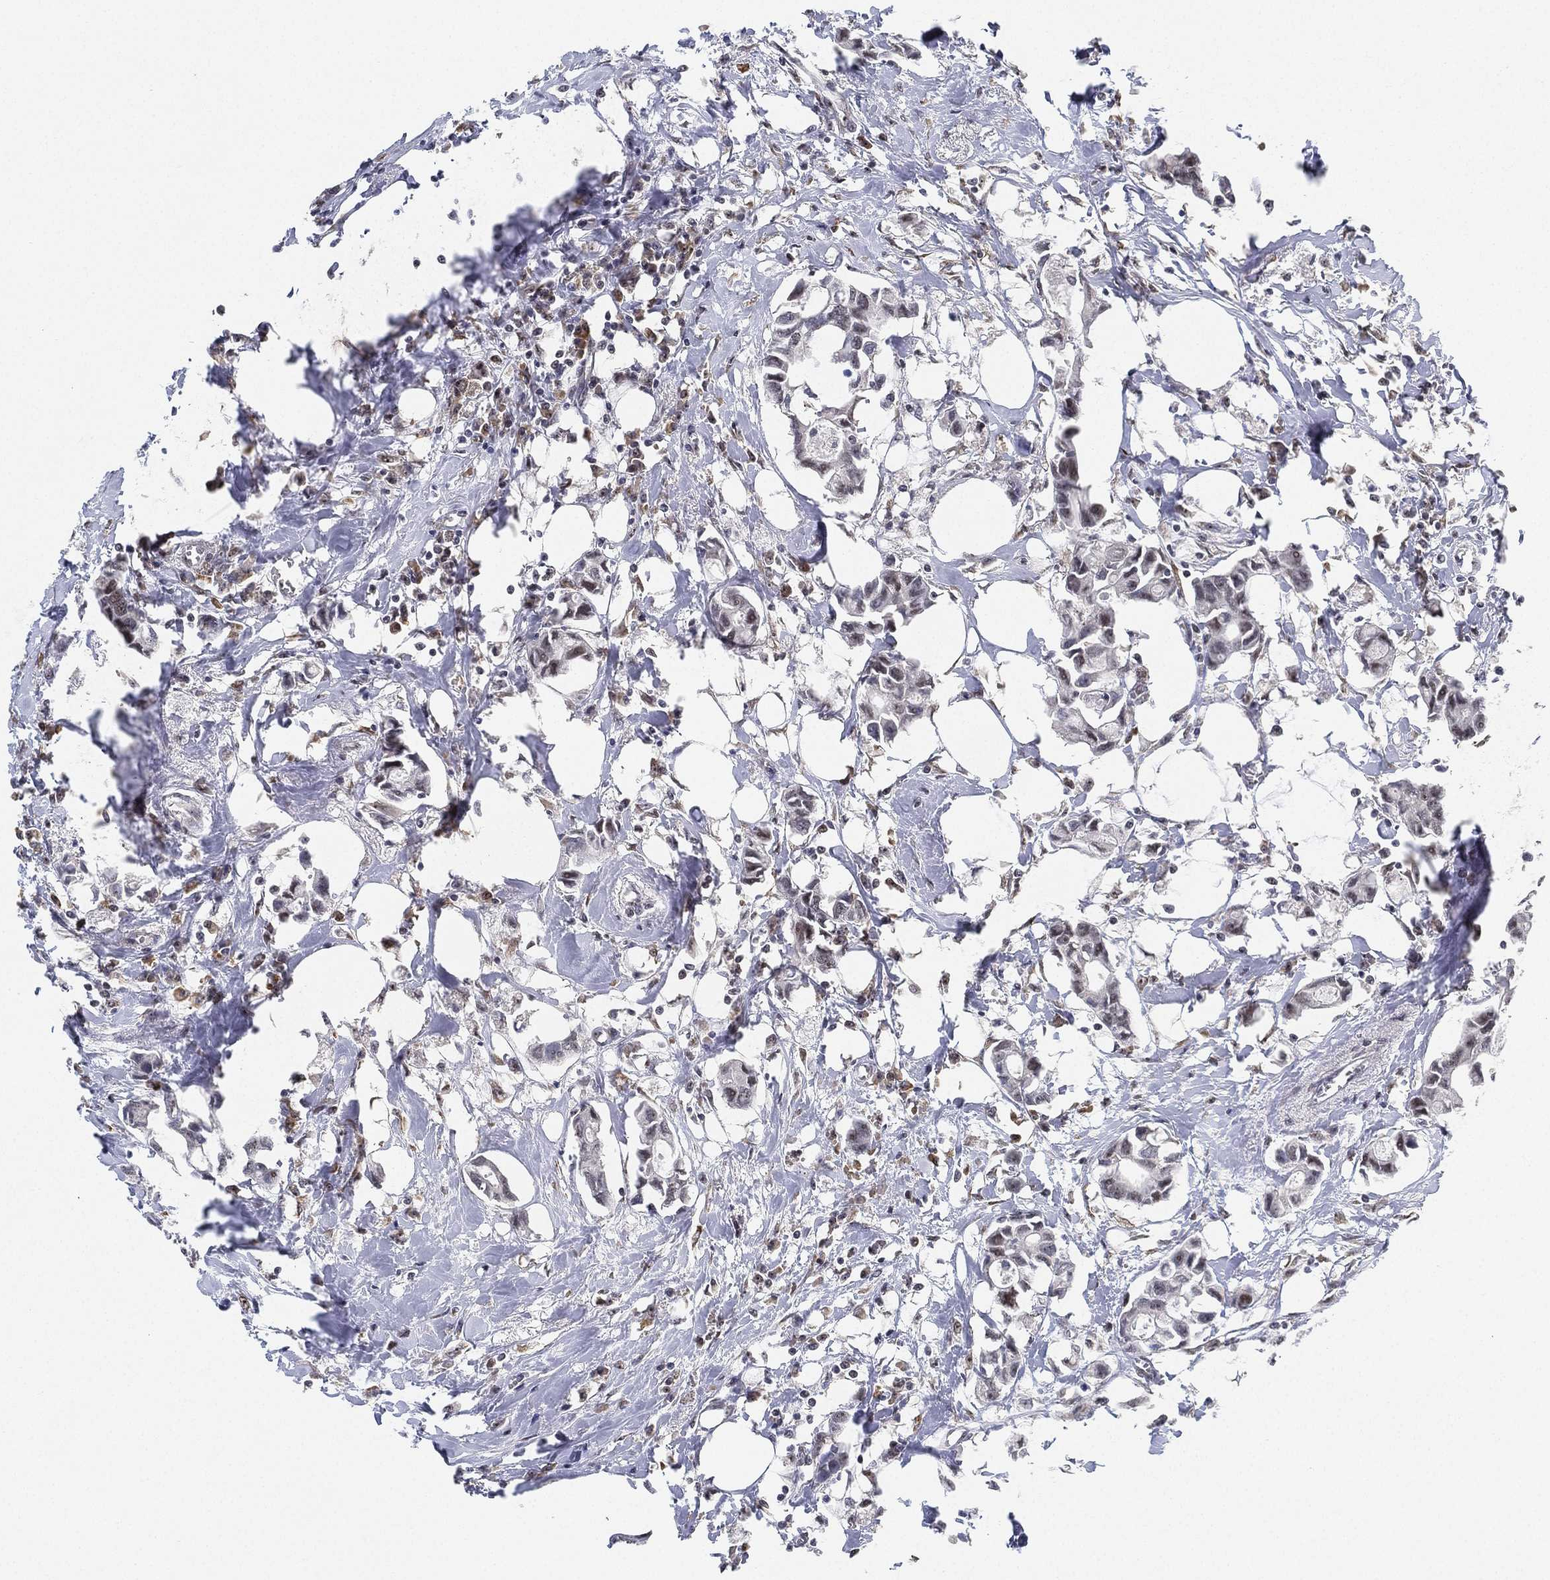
{"staining": {"intensity": "negative", "quantity": "none", "location": "none"}, "tissue": "breast cancer", "cell_type": "Tumor cells", "image_type": "cancer", "snomed": [{"axis": "morphology", "description": "Duct carcinoma"}, {"axis": "topography", "description": "Breast"}], "caption": "This is a histopathology image of immunohistochemistry (IHC) staining of breast invasive ductal carcinoma, which shows no staining in tumor cells.", "gene": "PPP1R16B", "patient": {"sex": "female", "age": 83}}